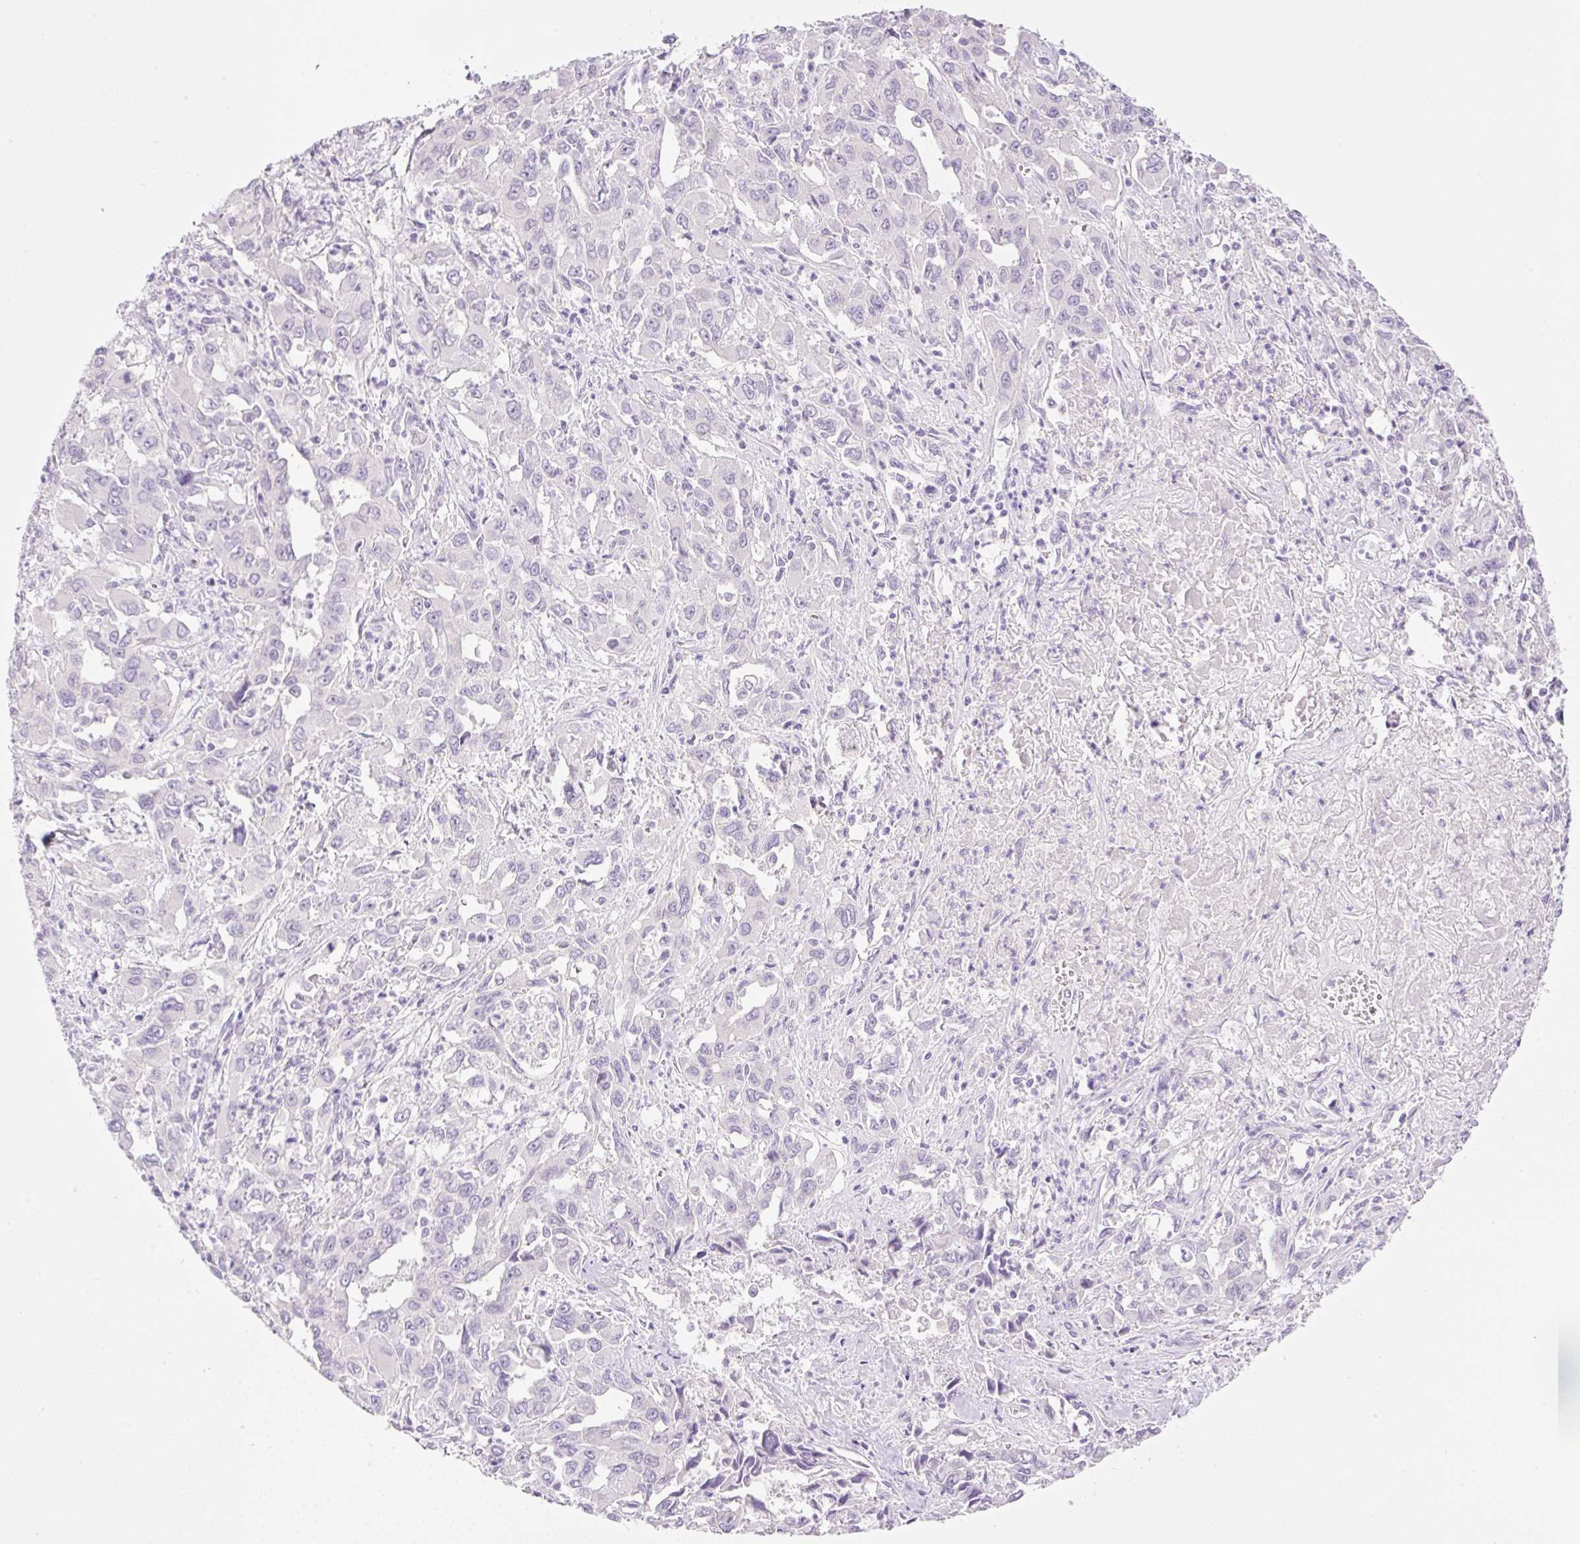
{"staining": {"intensity": "negative", "quantity": "none", "location": "none"}, "tissue": "liver cancer", "cell_type": "Tumor cells", "image_type": "cancer", "snomed": [{"axis": "morphology", "description": "Carcinoma, Hepatocellular, NOS"}, {"axis": "topography", "description": "Liver"}], "caption": "Immunohistochemistry (IHC) micrograph of neoplastic tissue: liver hepatocellular carcinoma stained with DAB (3,3'-diaminobenzidine) reveals no significant protein staining in tumor cells.", "gene": "PALM3", "patient": {"sex": "male", "age": 63}}